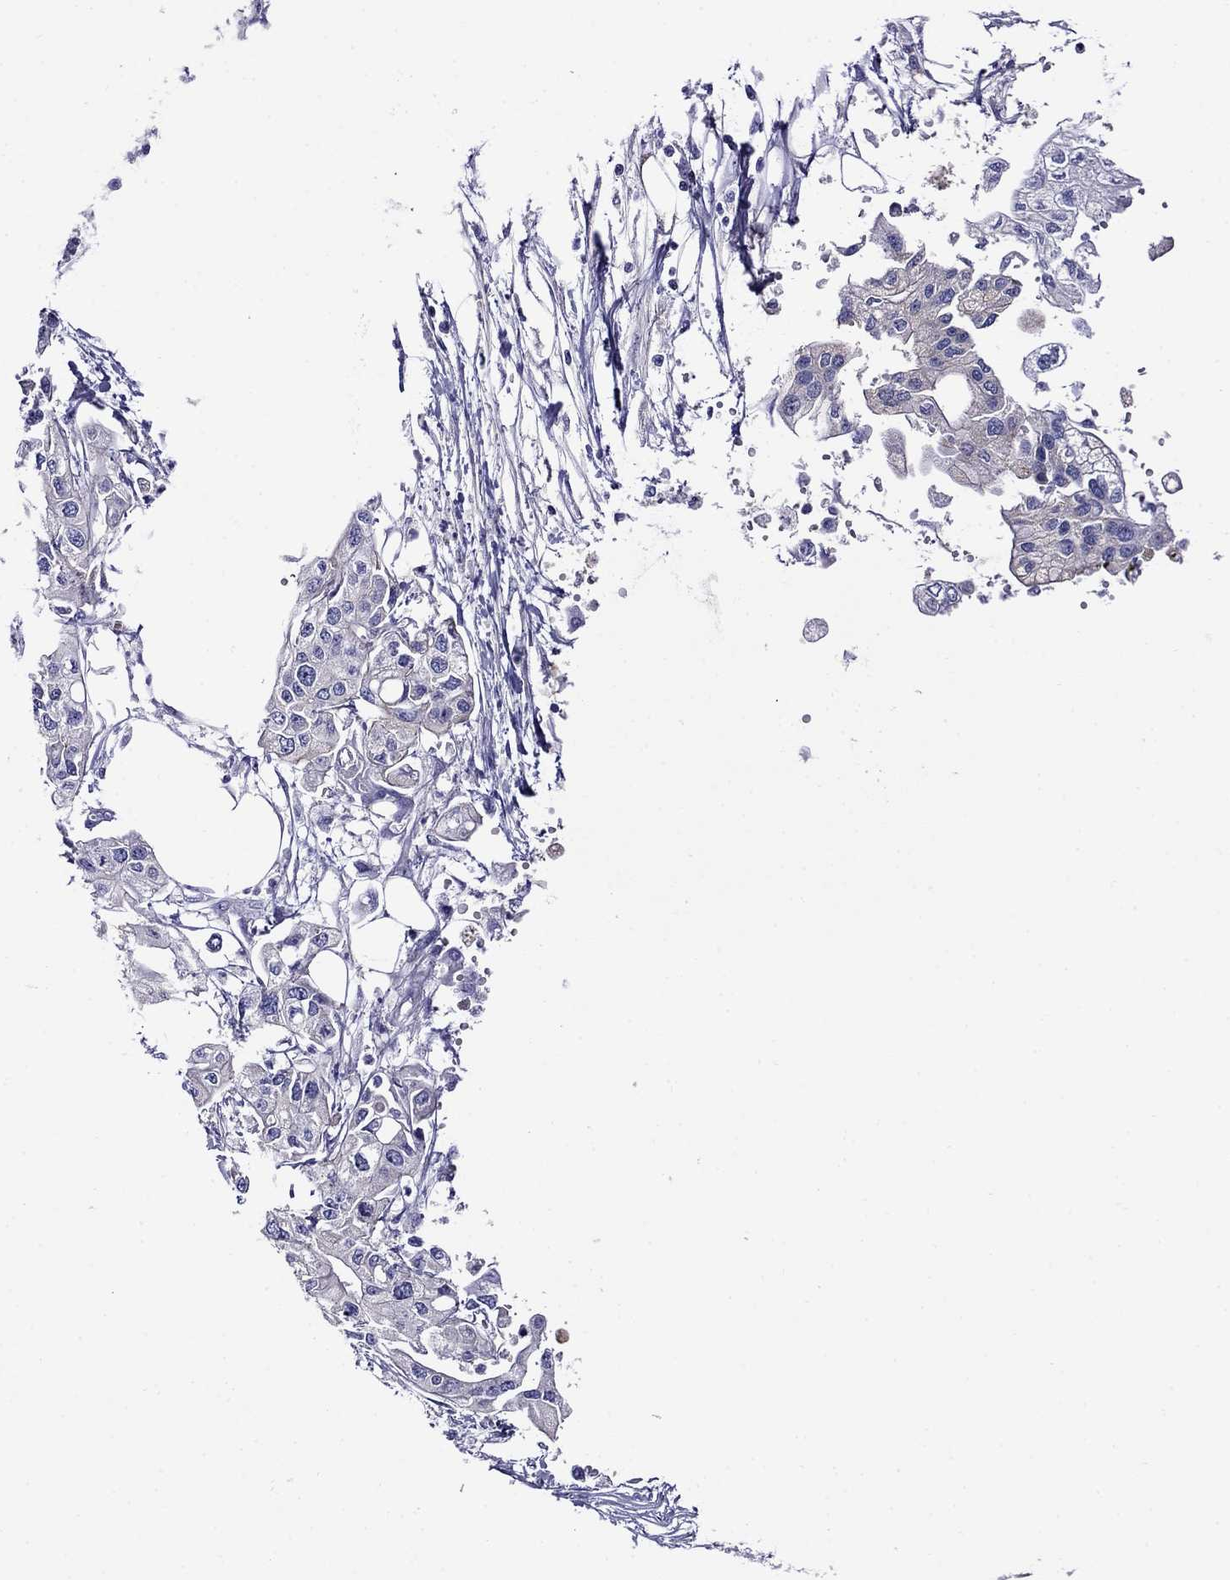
{"staining": {"intensity": "negative", "quantity": "none", "location": "none"}, "tissue": "pancreatic cancer", "cell_type": "Tumor cells", "image_type": "cancer", "snomed": [{"axis": "morphology", "description": "Adenocarcinoma, NOS"}, {"axis": "topography", "description": "Pancreas"}], "caption": "Tumor cells show no significant protein expression in pancreatic adenocarcinoma. (Stains: DAB (3,3'-diaminobenzidine) immunohistochemistry with hematoxylin counter stain, Microscopy: brightfield microscopy at high magnification).", "gene": "SCG2", "patient": {"sex": "male", "age": 70}}